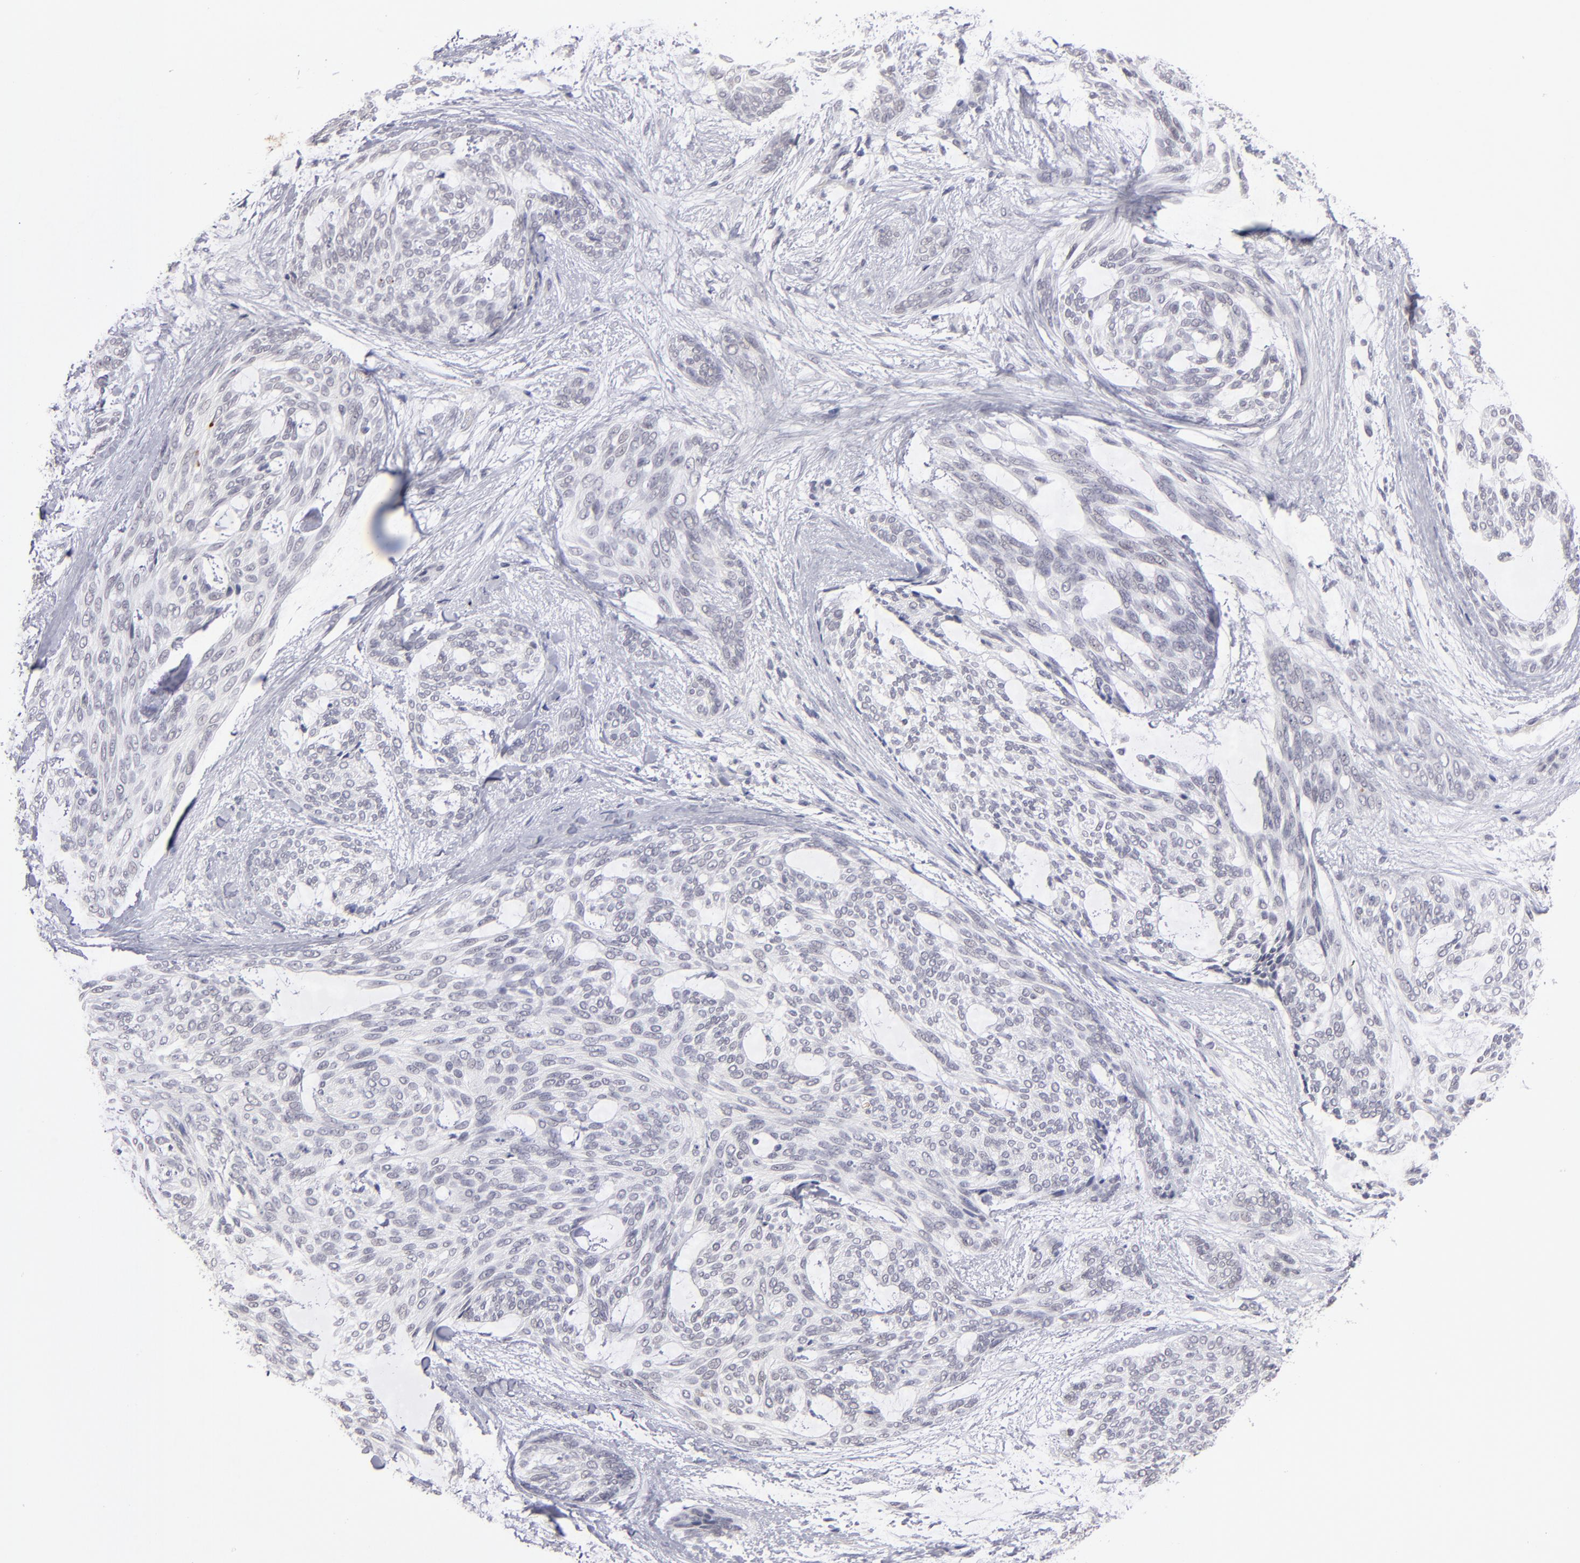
{"staining": {"intensity": "weak", "quantity": "25%-75%", "location": "nuclear"}, "tissue": "skin cancer", "cell_type": "Tumor cells", "image_type": "cancer", "snomed": [{"axis": "morphology", "description": "Normal tissue, NOS"}, {"axis": "morphology", "description": "Basal cell carcinoma"}, {"axis": "topography", "description": "Skin"}], "caption": "This photomicrograph reveals skin basal cell carcinoma stained with immunohistochemistry (IHC) to label a protein in brown. The nuclear of tumor cells show weak positivity for the protein. Nuclei are counter-stained blue.", "gene": "TEX11", "patient": {"sex": "female", "age": 71}}